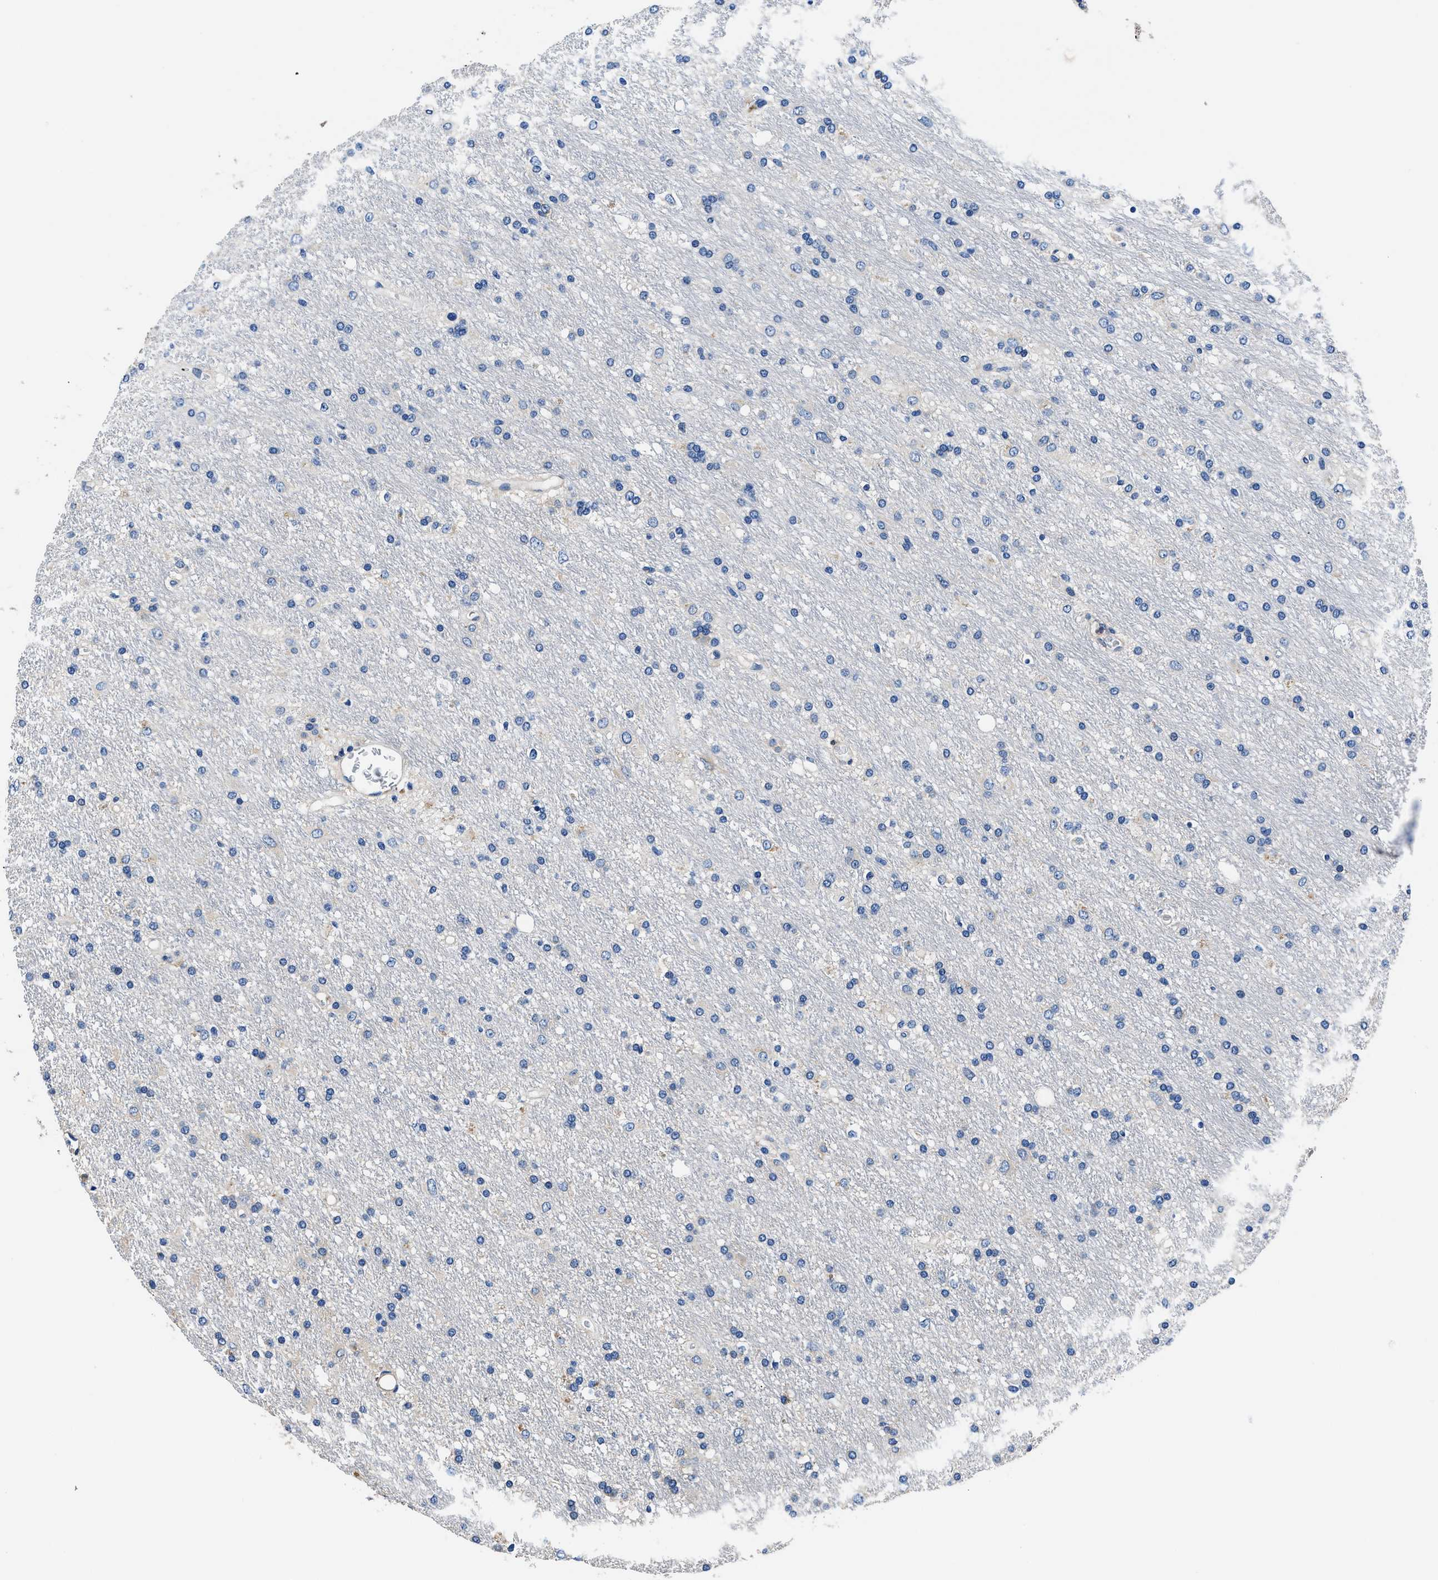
{"staining": {"intensity": "negative", "quantity": "none", "location": "none"}, "tissue": "glioma", "cell_type": "Tumor cells", "image_type": "cancer", "snomed": [{"axis": "morphology", "description": "Glioma, malignant, Low grade"}, {"axis": "topography", "description": "Brain"}], "caption": "Human glioma stained for a protein using immunohistochemistry exhibits no positivity in tumor cells.", "gene": "NEU1", "patient": {"sex": "male", "age": 77}}